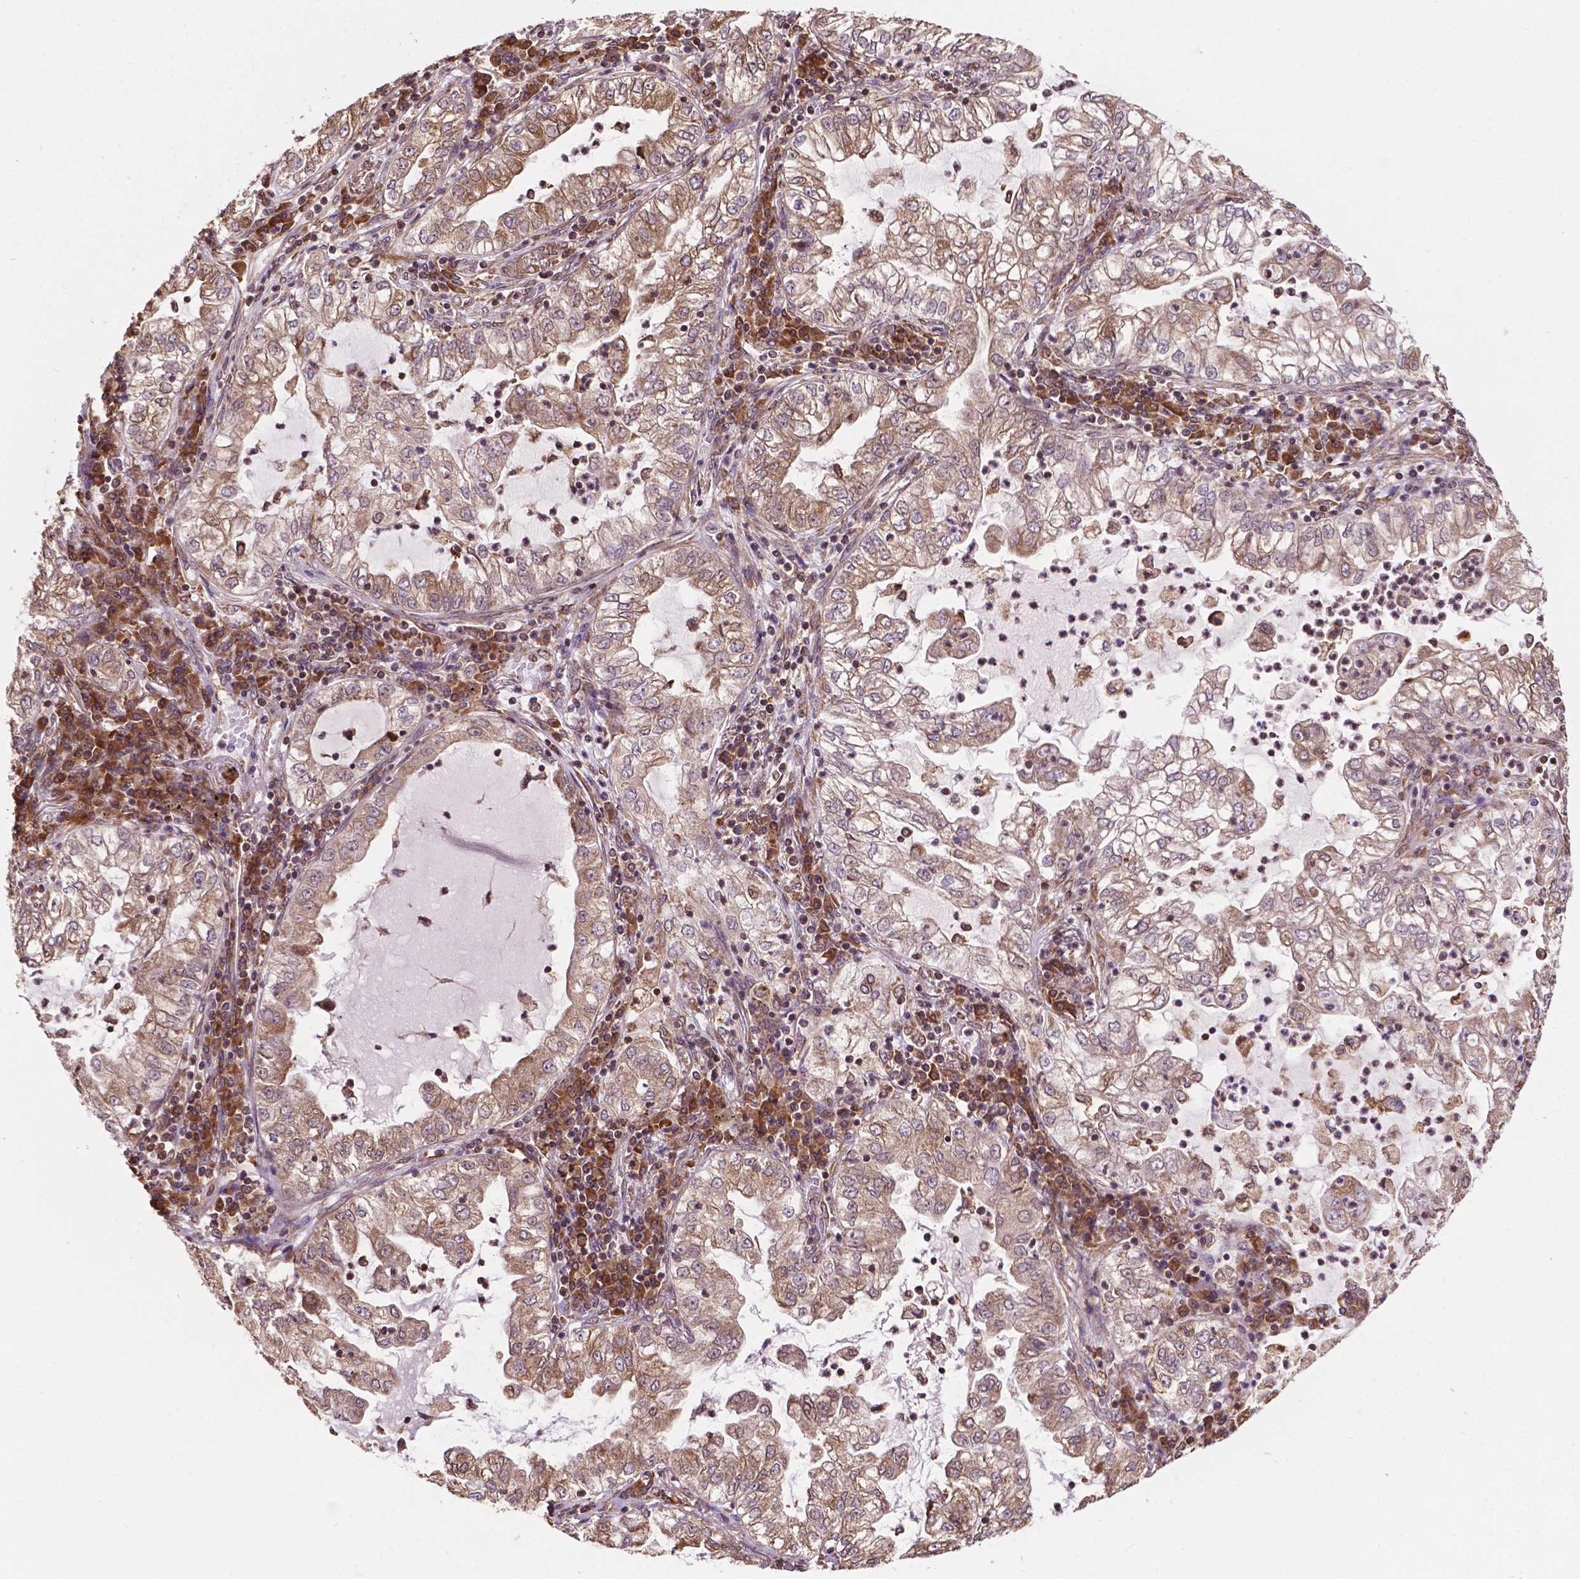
{"staining": {"intensity": "weak", "quantity": "25%-75%", "location": "cytoplasmic/membranous,nuclear"}, "tissue": "lung cancer", "cell_type": "Tumor cells", "image_type": "cancer", "snomed": [{"axis": "morphology", "description": "Adenocarcinoma, NOS"}, {"axis": "topography", "description": "Lung"}], "caption": "A low amount of weak cytoplasmic/membranous and nuclear staining is seen in about 25%-75% of tumor cells in lung adenocarcinoma tissue.", "gene": "GANAB", "patient": {"sex": "female", "age": 73}}